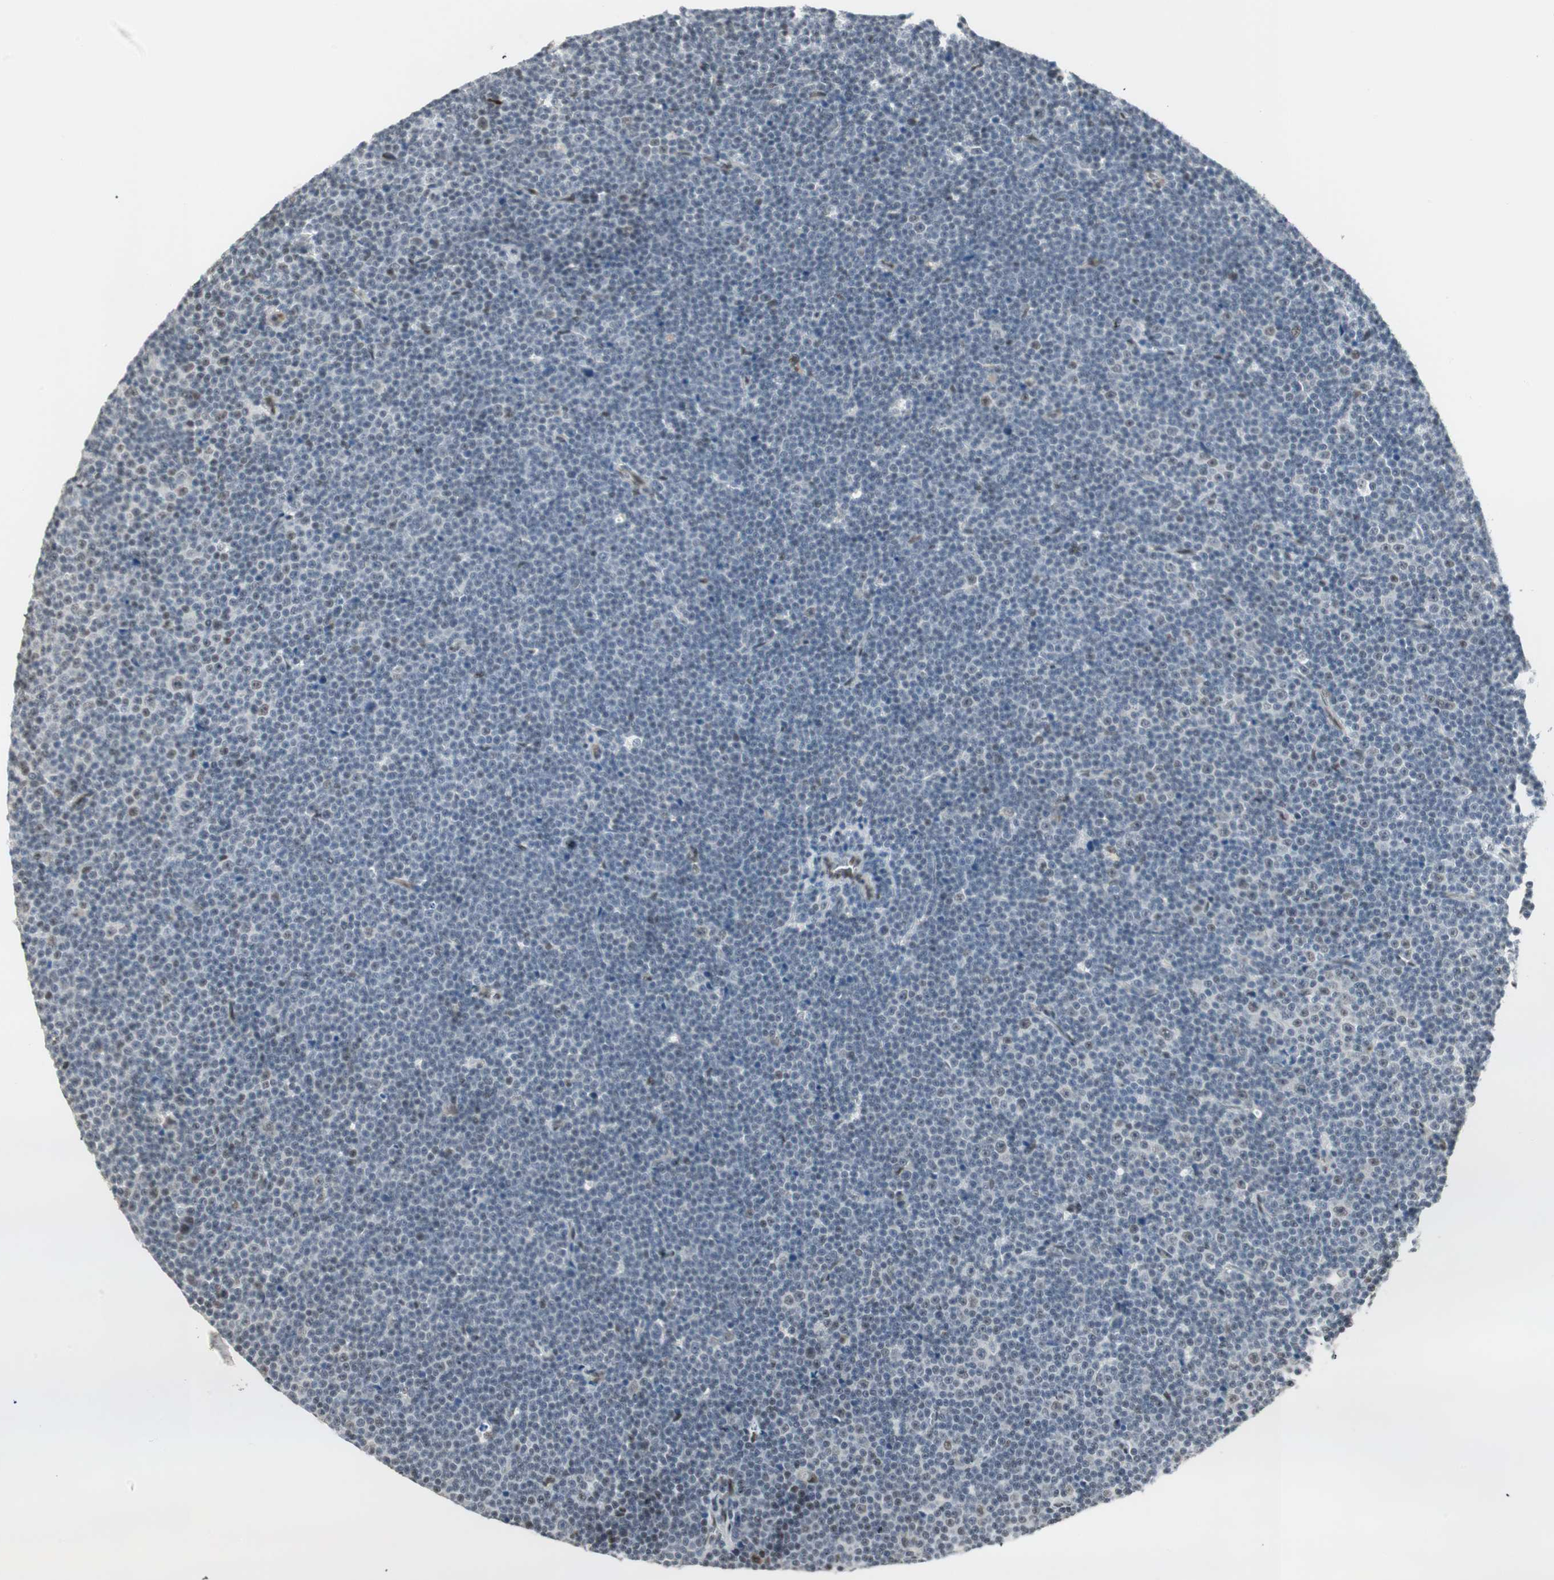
{"staining": {"intensity": "moderate", "quantity": "<25%", "location": "nuclear"}, "tissue": "lymphoma", "cell_type": "Tumor cells", "image_type": "cancer", "snomed": [{"axis": "morphology", "description": "Malignant lymphoma, non-Hodgkin's type, Low grade"}, {"axis": "topography", "description": "Lymph node"}], "caption": "Protein analysis of low-grade malignant lymphoma, non-Hodgkin's type tissue demonstrates moderate nuclear expression in approximately <25% of tumor cells.", "gene": "ZBTB17", "patient": {"sex": "female", "age": 67}}